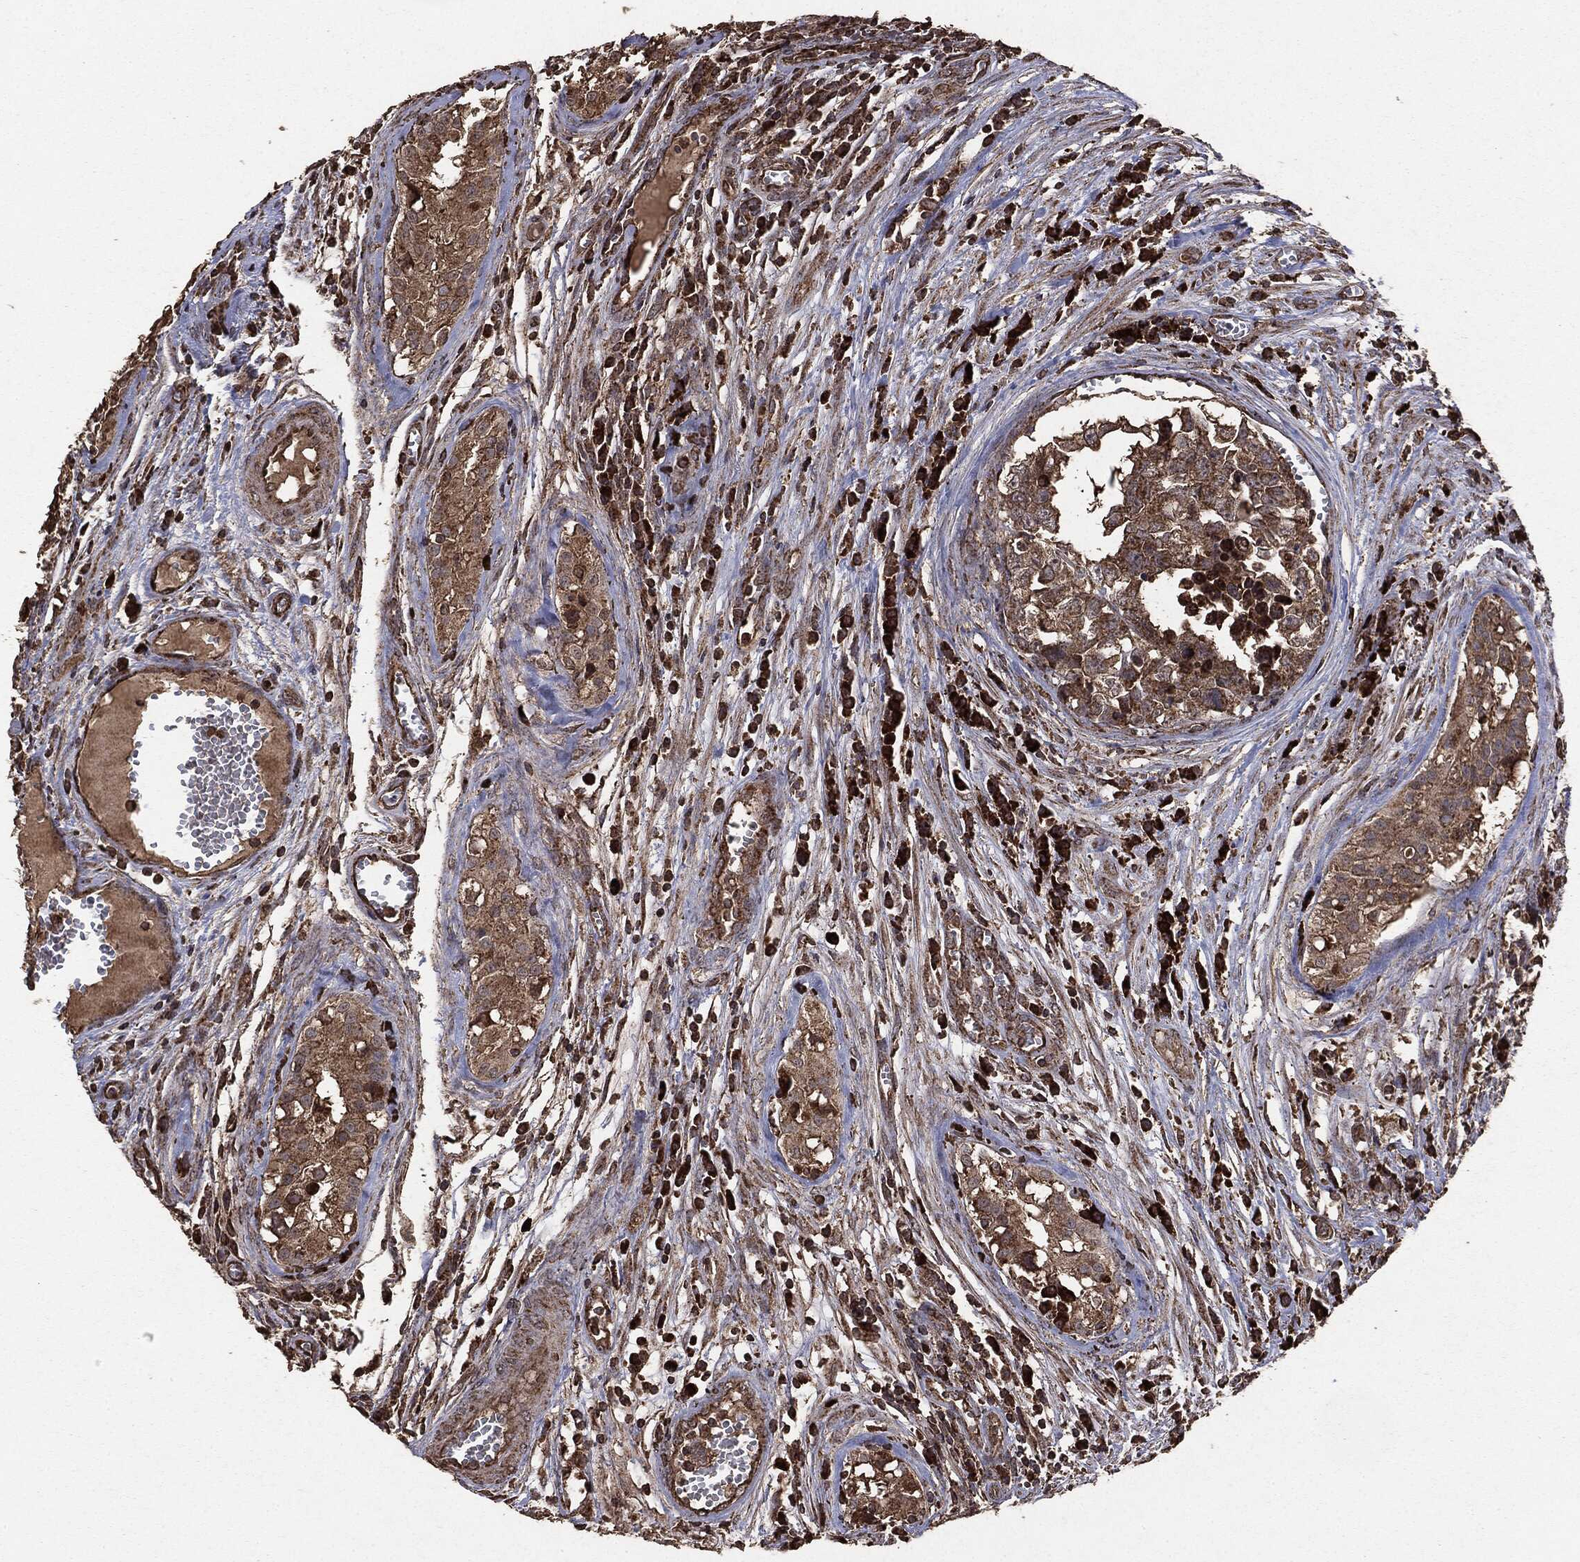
{"staining": {"intensity": "moderate", "quantity": ">75%", "location": "cytoplasmic/membranous"}, "tissue": "testis cancer", "cell_type": "Tumor cells", "image_type": "cancer", "snomed": [{"axis": "morphology", "description": "Carcinoma, Embryonal, NOS"}, {"axis": "topography", "description": "Testis"}], "caption": "Protein staining exhibits moderate cytoplasmic/membranous expression in approximately >75% of tumor cells in testis cancer.", "gene": "MTOR", "patient": {"sex": "male", "age": 23}}